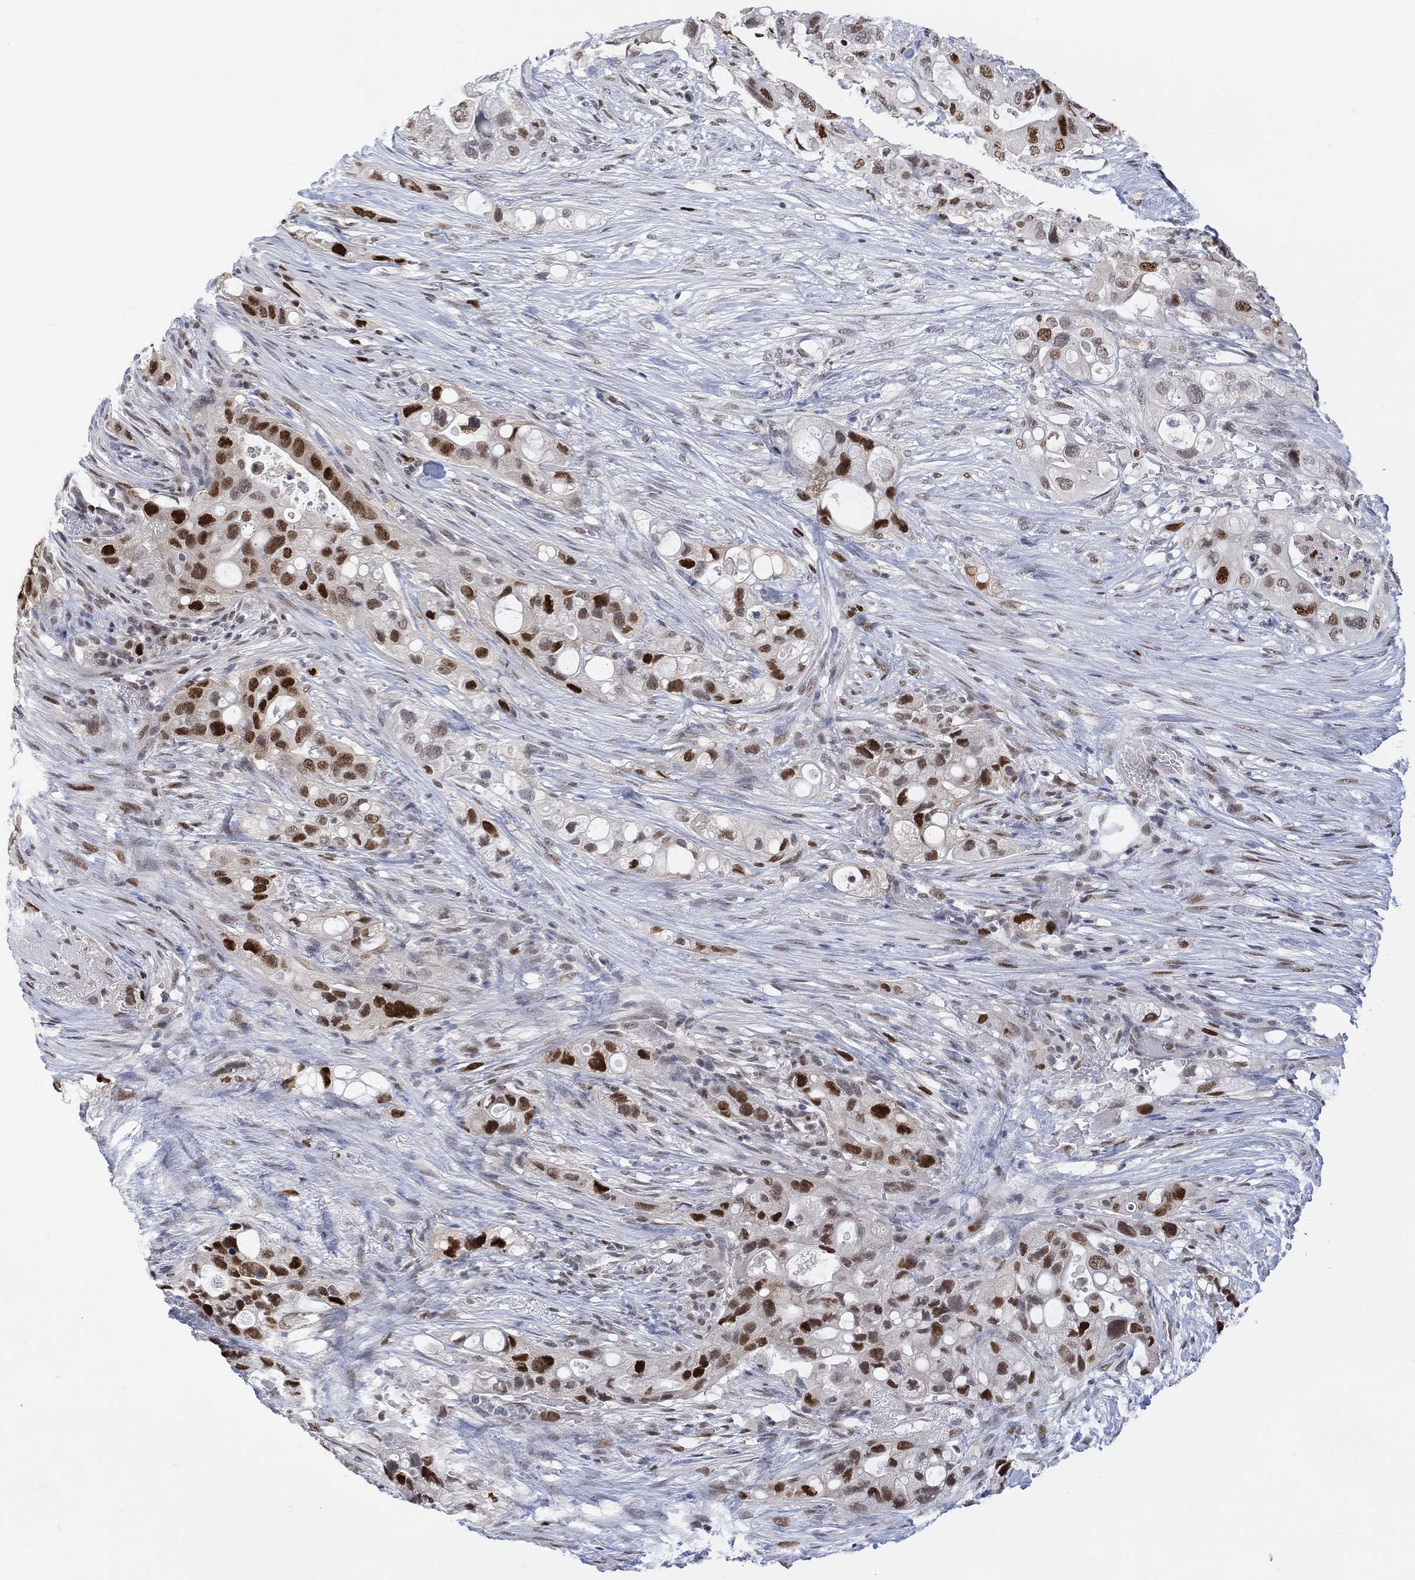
{"staining": {"intensity": "strong", "quantity": ">75%", "location": "nuclear"}, "tissue": "pancreatic cancer", "cell_type": "Tumor cells", "image_type": "cancer", "snomed": [{"axis": "morphology", "description": "Adenocarcinoma, NOS"}, {"axis": "topography", "description": "Pancreas"}], "caption": "Immunohistochemistry histopathology image of human adenocarcinoma (pancreatic) stained for a protein (brown), which exhibits high levels of strong nuclear staining in about >75% of tumor cells.", "gene": "RAD54L2", "patient": {"sex": "female", "age": 72}}